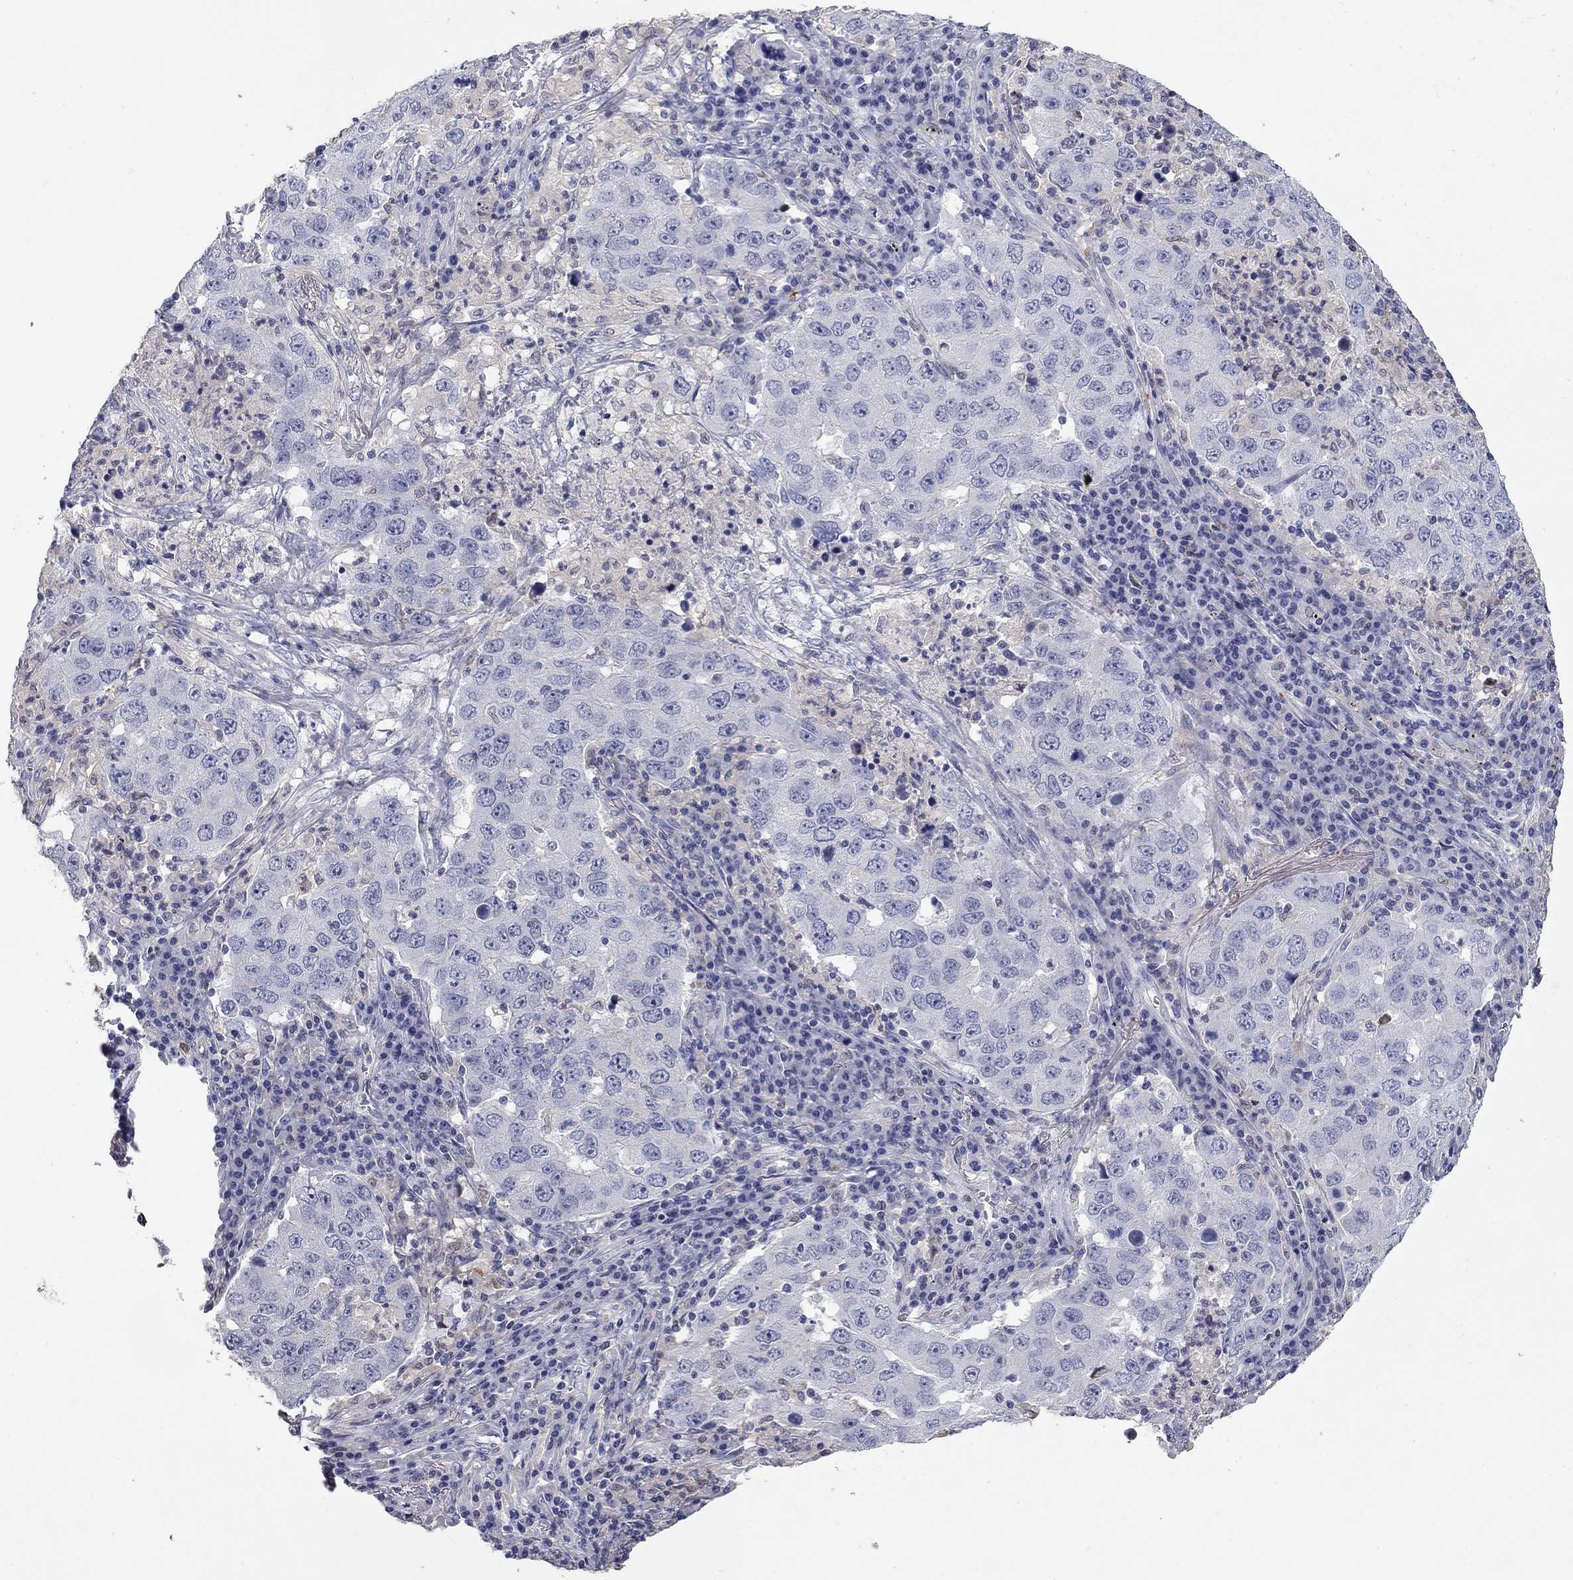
{"staining": {"intensity": "negative", "quantity": "none", "location": "none"}, "tissue": "lung cancer", "cell_type": "Tumor cells", "image_type": "cancer", "snomed": [{"axis": "morphology", "description": "Adenocarcinoma, NOS"}, {"axis": "topography", "description": "Lung"}], "caption": "Immunohistochemical staining of lung adenocarcinoma displays no significant expression in tumor cells.", "gene": "PLEK", "patient": {"sex": "male", "age": 73}}